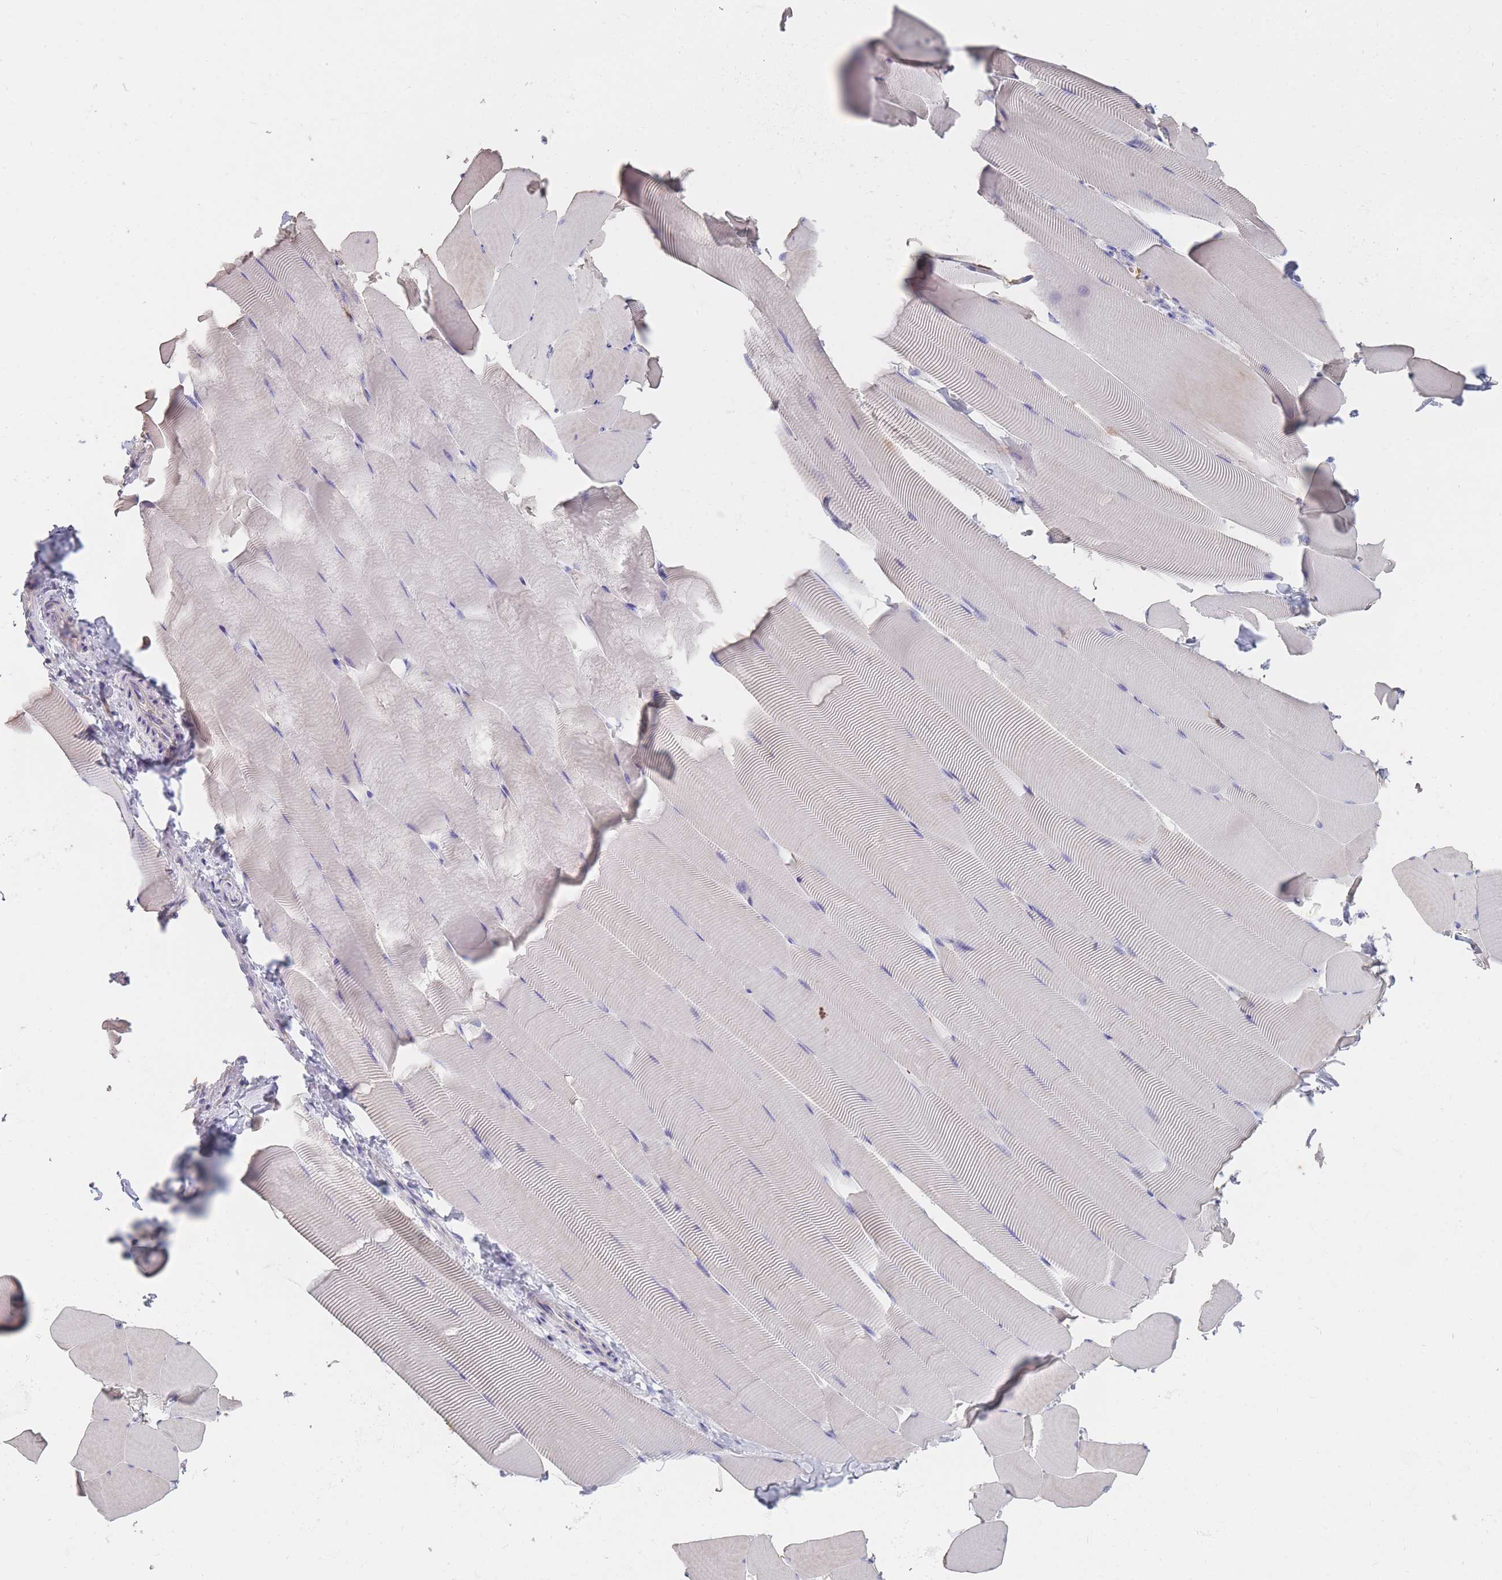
{"staining": {"intensity": "negative", "quantity": "none", "location": "none"}, "tissue": "skeletal muscle", "cell_type": "Myocytes", "image_type": "normal", "snomed": [{"axis": "morphology", "description": "Normal tissue, NOS"}, {"axis": "topography", "description": "Skeletal muscle"}], "caption": "This is a histopathology image of IHC staining of benign skeletal muscle, which shows no expression in myocytes.", "gene": "CLEC12A", "patient": {"sex": "male", "age": 25}}